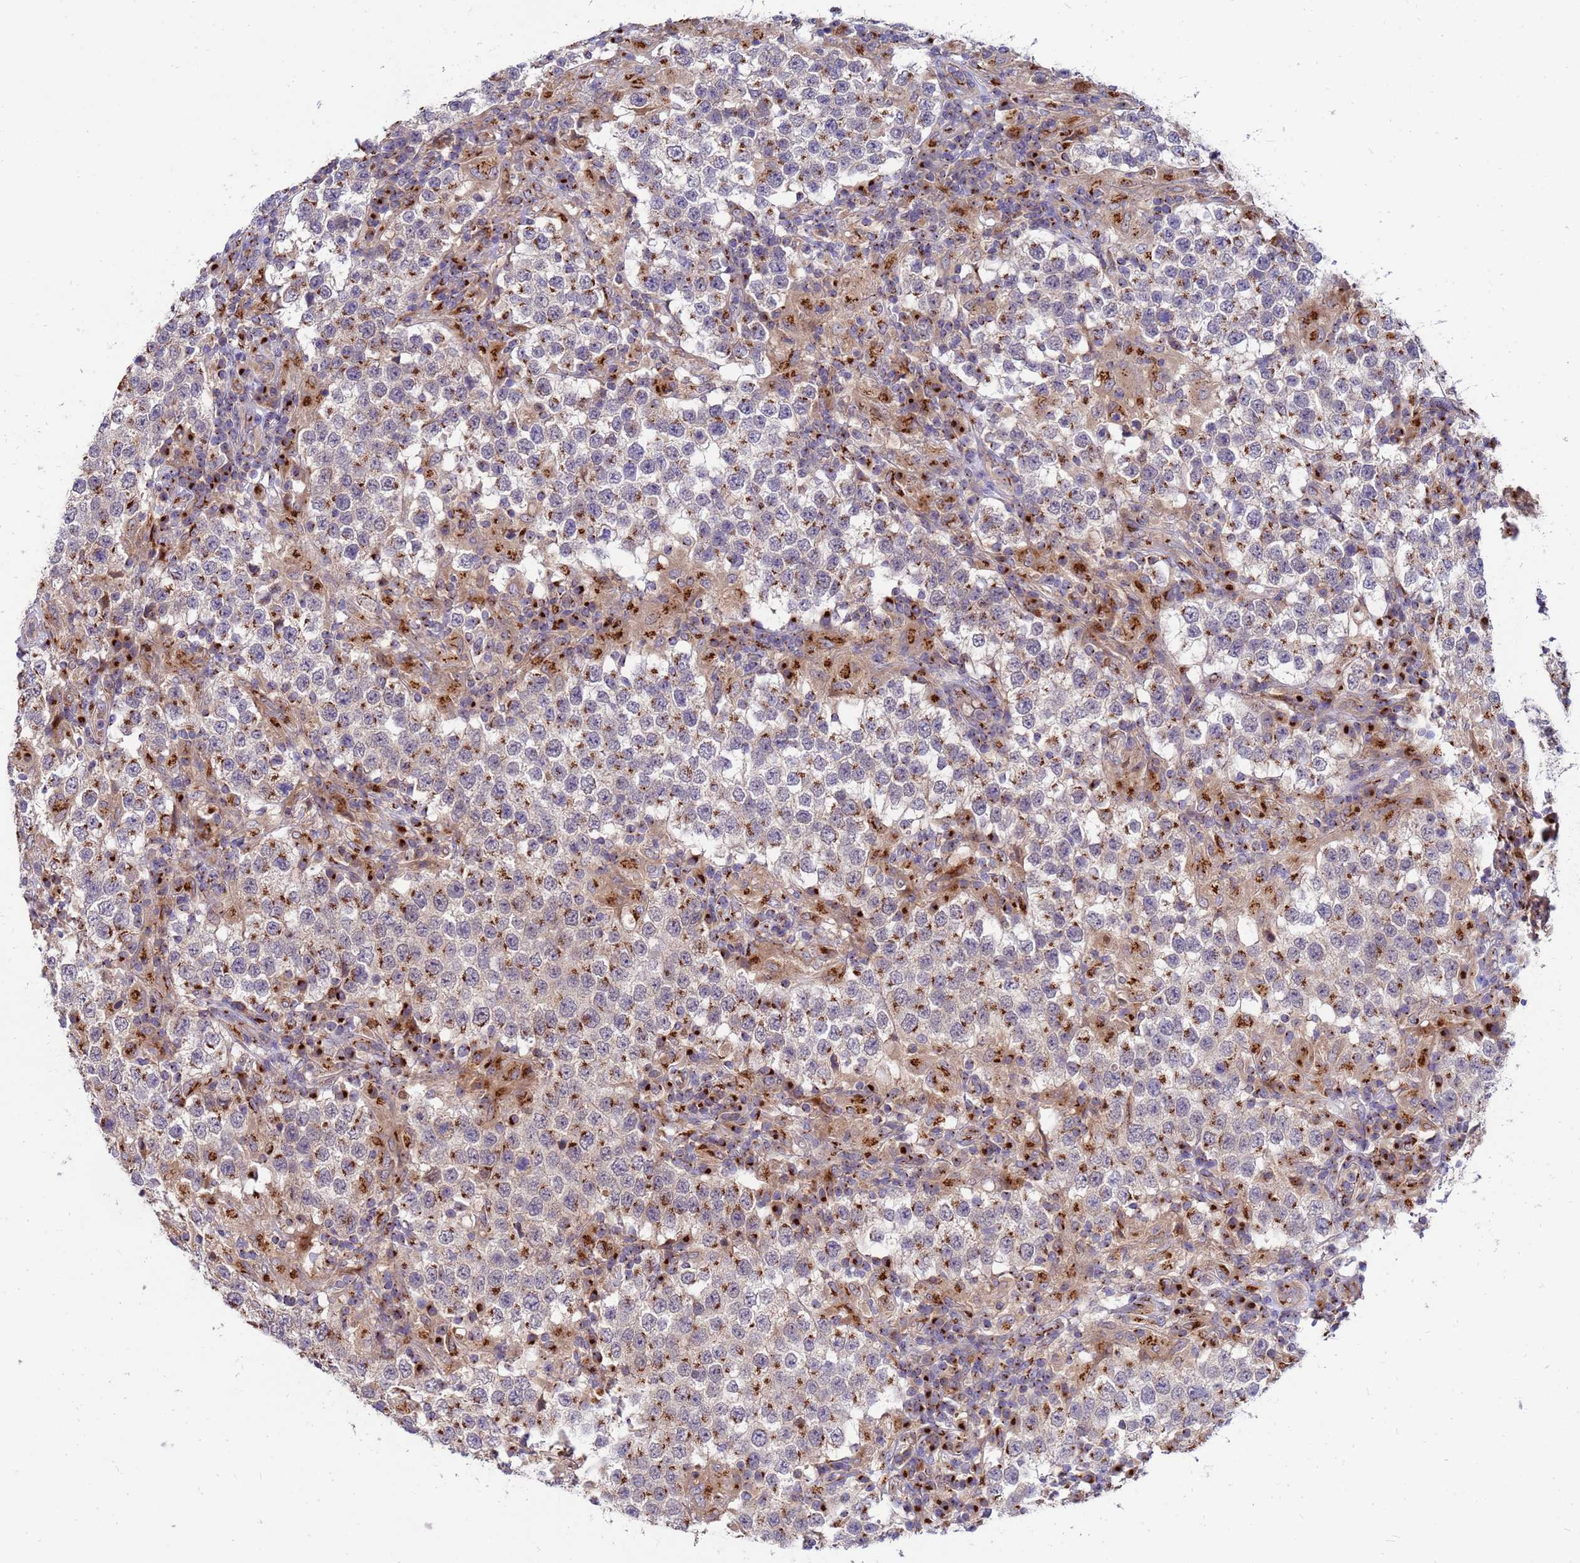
{"staining": {"intensity": "moderate", "quantity": ">75%", "location": "cytoplasmic/membranous"}, "tissue": "testis cancer", "cell_type": "Tumor cells", "image_type": "cancer", "snomed": [{"axis": "morphology", "description": "Seminoma, NOS"}, {"axis": "morphology", "description": "Carcinoma, Embryonal, NOS"}, {"axis": "topography", "description": "Testis"}], "caption": "IHC (DAB (3,3'-diaminobenzidine)) staining of human testis embryonal carcinoma demonstrates moderate cytoplasmic/membranous protein staining in approximately >75% of tumor cells. (brown staining indicates protein expression, while blue staining denotes nuclei).", "gene": "HPS3", "patient": {"sex": "male", "age": 41}}